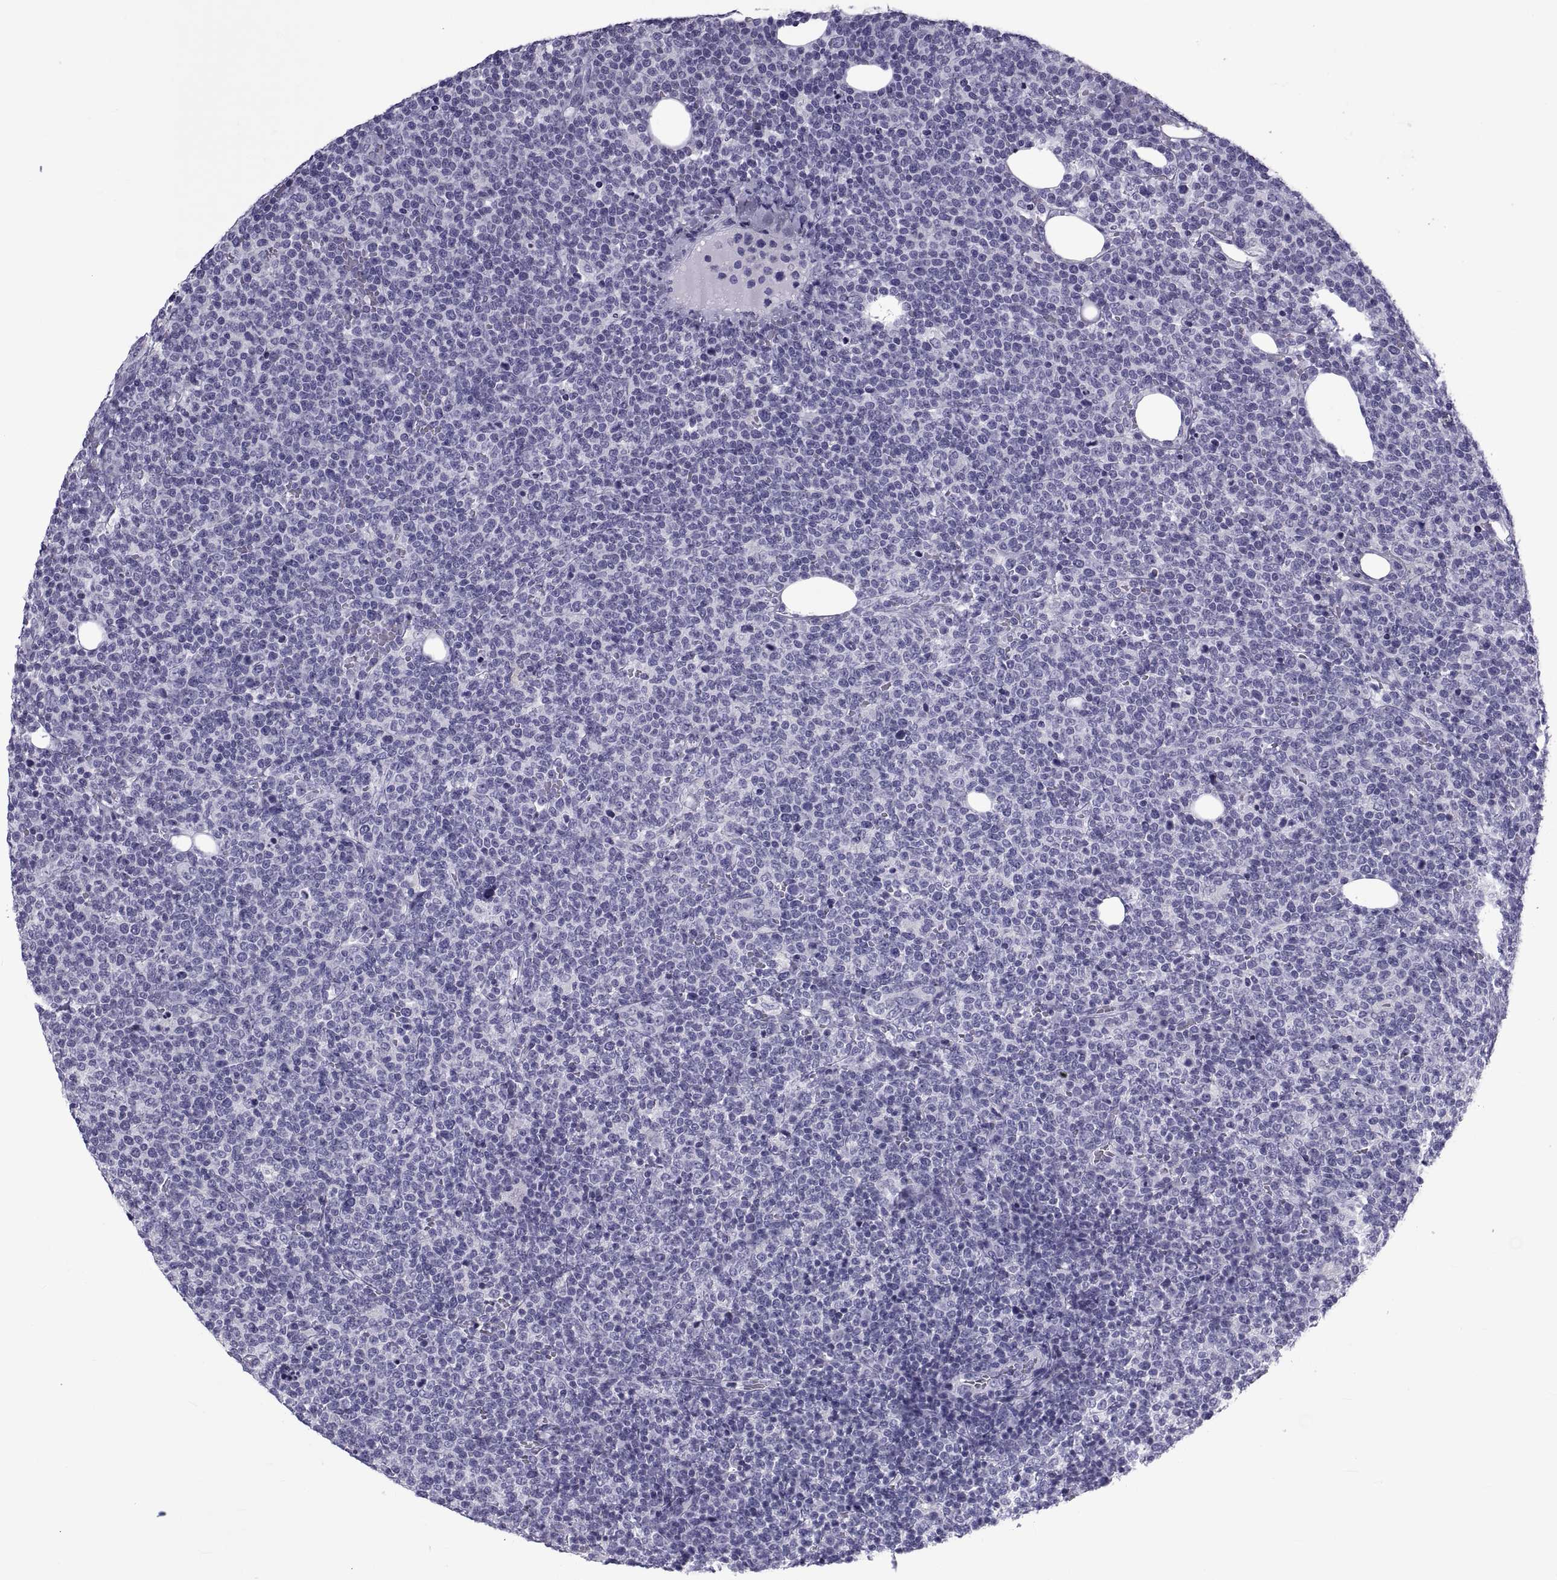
{"staining": {"intensity": "negative", "quantity": "none", "location": "none"}, "tissue": "lymphoma", "cell_type": "Tumor cells", "image_type": "cancer", "snomed": [{"axis": "morphology", "description": "Malignant lymphoma, non-Hodgkin's type, High grade"}, {"axis": "topography", "description": "Lymph node"}], "caption": "The micrograph demonstrates no staining of tumor cells in malignant lymphoma, non-Hodgkin's type (high-grade).", "gene": "NPTX2", "patient": {"sex": "male", "age": 61}}